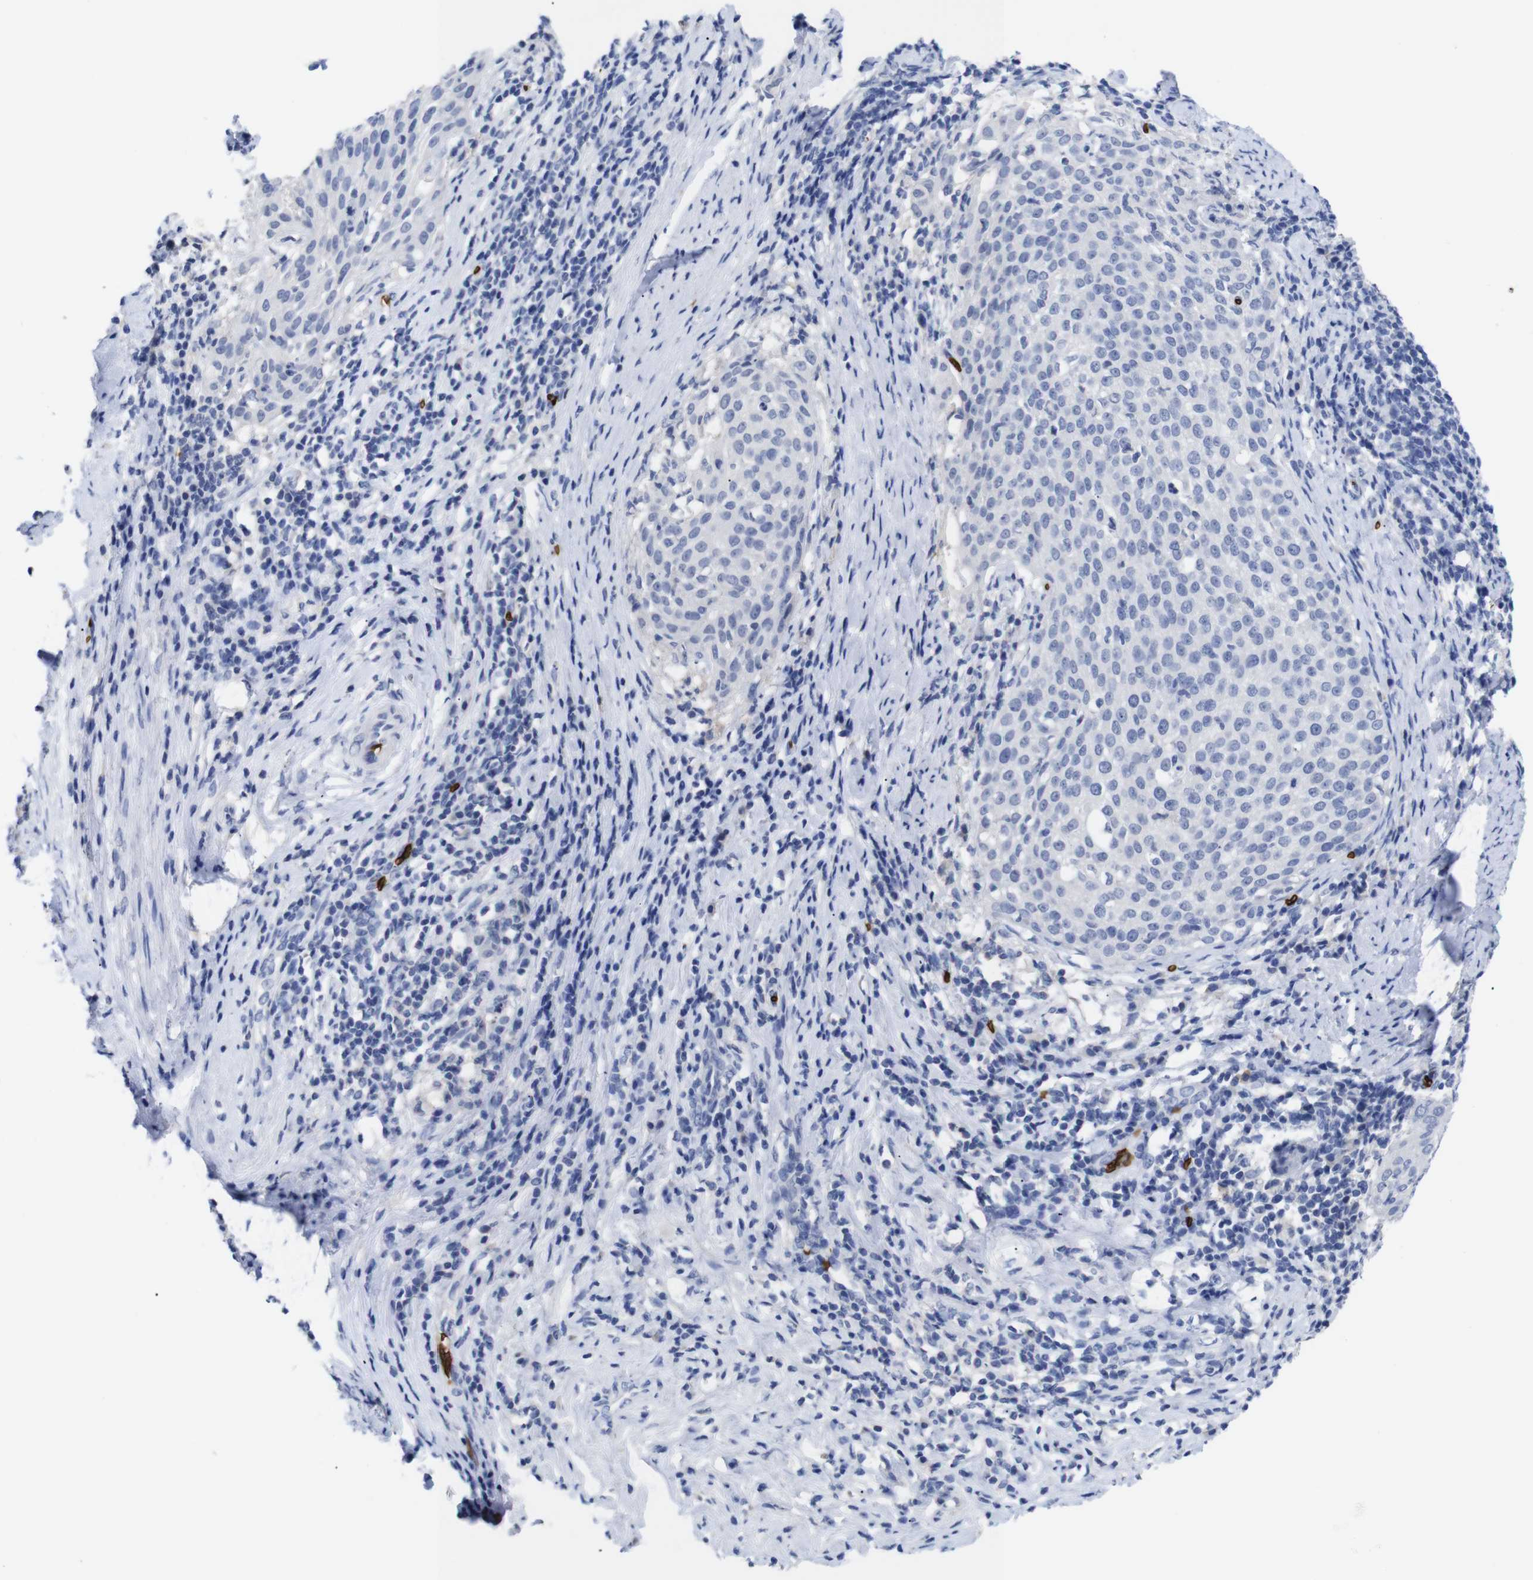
{"staining": {"intensity": "negative", "quantity": "none", "location": "none"}, "tissue": "cervical cancer", "cell_type": "Tumor cells", "image_type": "cancer", "snomed": [{"axis": "morphology", "description": "Squamous cell carcinoma, NOS"}, {"axis": "topography", "description": "Cervix"}], "caption": "This is an immunohistochemistry micrograph of cervical squamous cell carcinoma. There is no expression in tumor cells.", "gene": "S1PR2", "patient": {"sex": "female", "age": 51}}